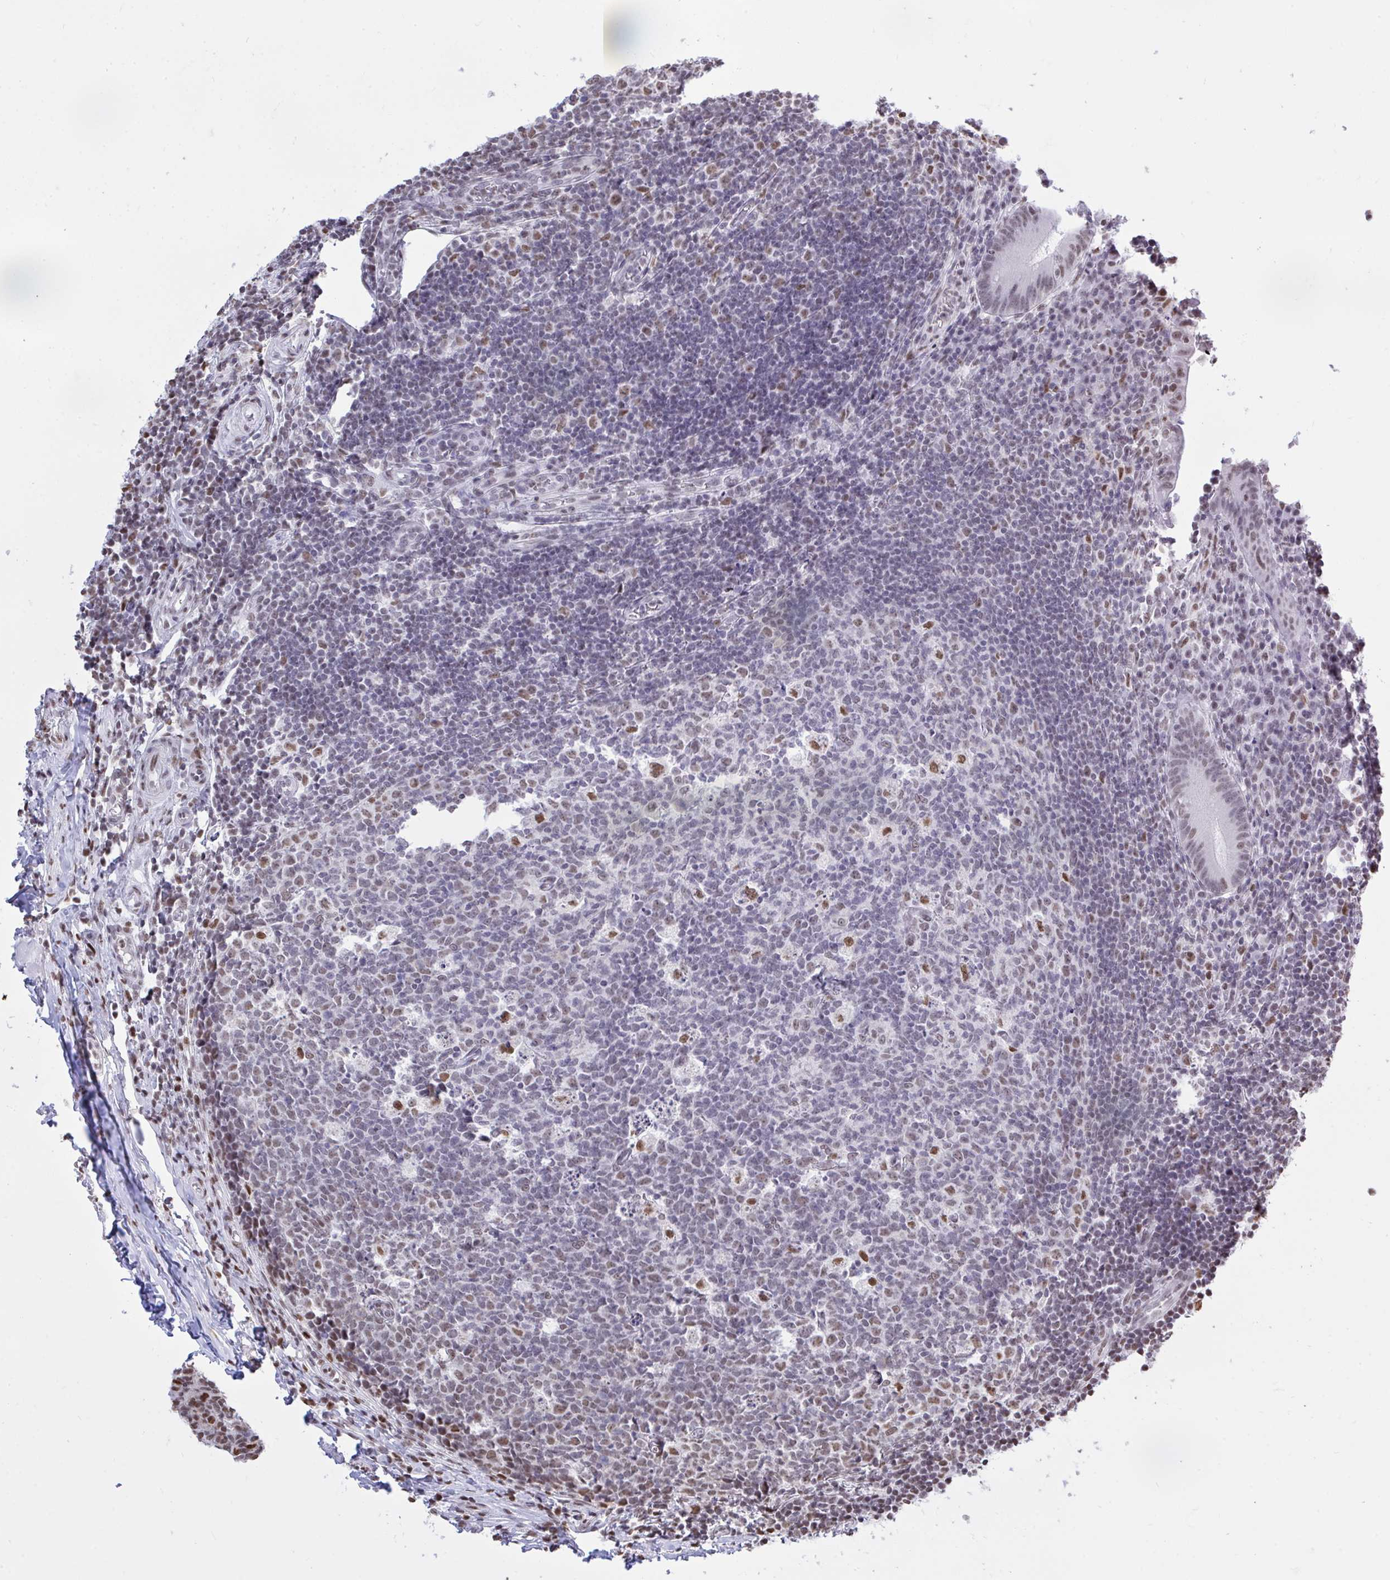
{"staining": {"intensity": "moderate", "quantity": ">75%", "location": "nuclear"}, "tissue": "appendix", "cell_type": "Glandular cells", "image_type": "normal", "snomed": [{"axis": "morphology", "description": "Normal tissue, NOS"}, {"axis": "topography", "description": "Appendix"}], "caption": "A high-resolution photomicrograph shows immunohistochemistry (IHC) staining of normal appendix, which exhibits moderate nuclear expression in approximately >75% of glandular cells.", "gene": "HNRNPDL", "patient": {"sex": "male", "age": 18}}